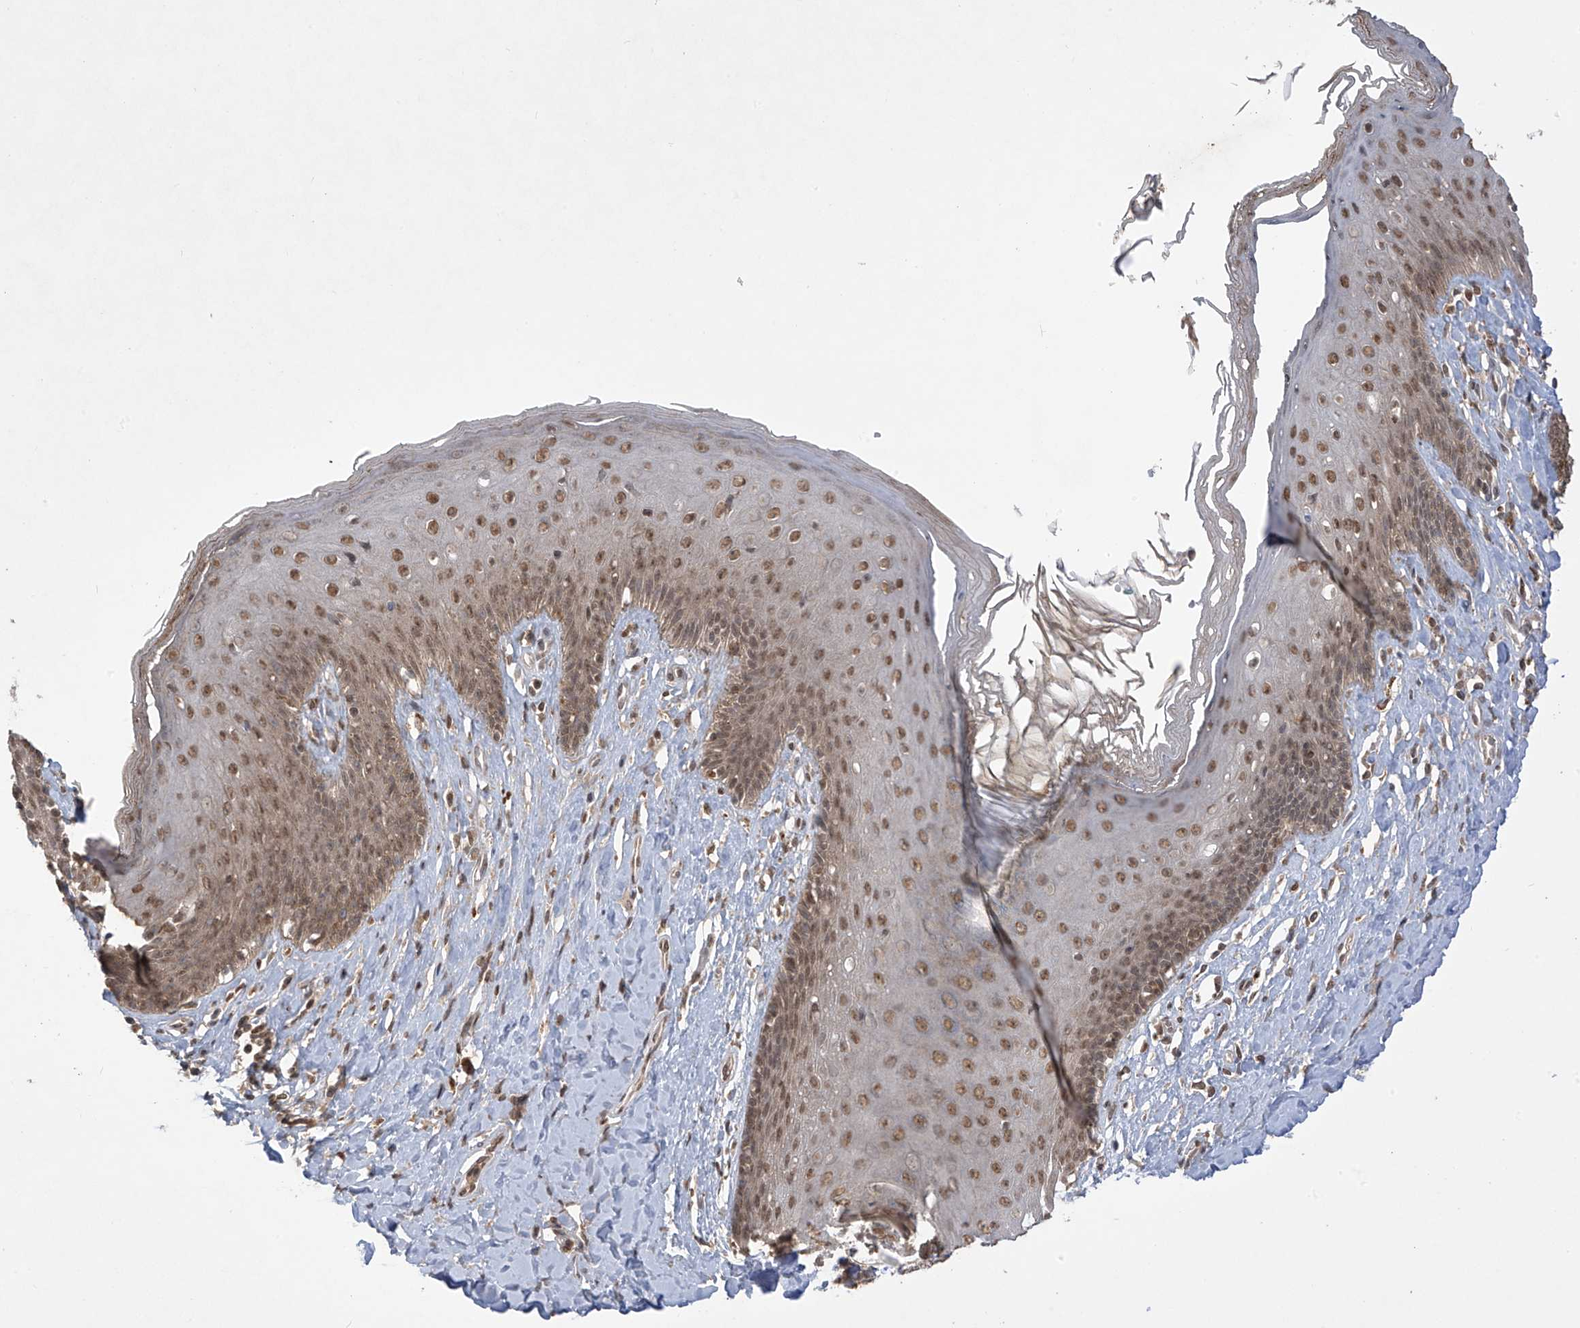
{"staining": {"intensity": "weak", "quantity": "25%-75%", "location": "cytoplasmic/membranous,nuclear"}, "tissue": "skin", "cell_type": "Epidermal cells", "image_type": "normal", "snomed": [{"axis": "morphology", "description": "Normal tissue, NOS"}, {"axis": "morphology", "description": "Squamous cell carcinoma, NOS"}, {"axis": "topography", "description": "Vulva"}], "caption": "IHC staining of benign skin, which exhibits low levels of weak cytoplasmic/membranous,nuclear expression in approximately 25%-75% of epidermal cells indicating weak cytoplasmic/membranous,nuclear protein staining. The staining was performed using DAB (3,3'-diaminobenzidine) (brown) for protein detection and nuclei were counterstained in hematoxylin (blue).", "gene": "LCOR", "patient": {"sex": "female", "age": 85}}